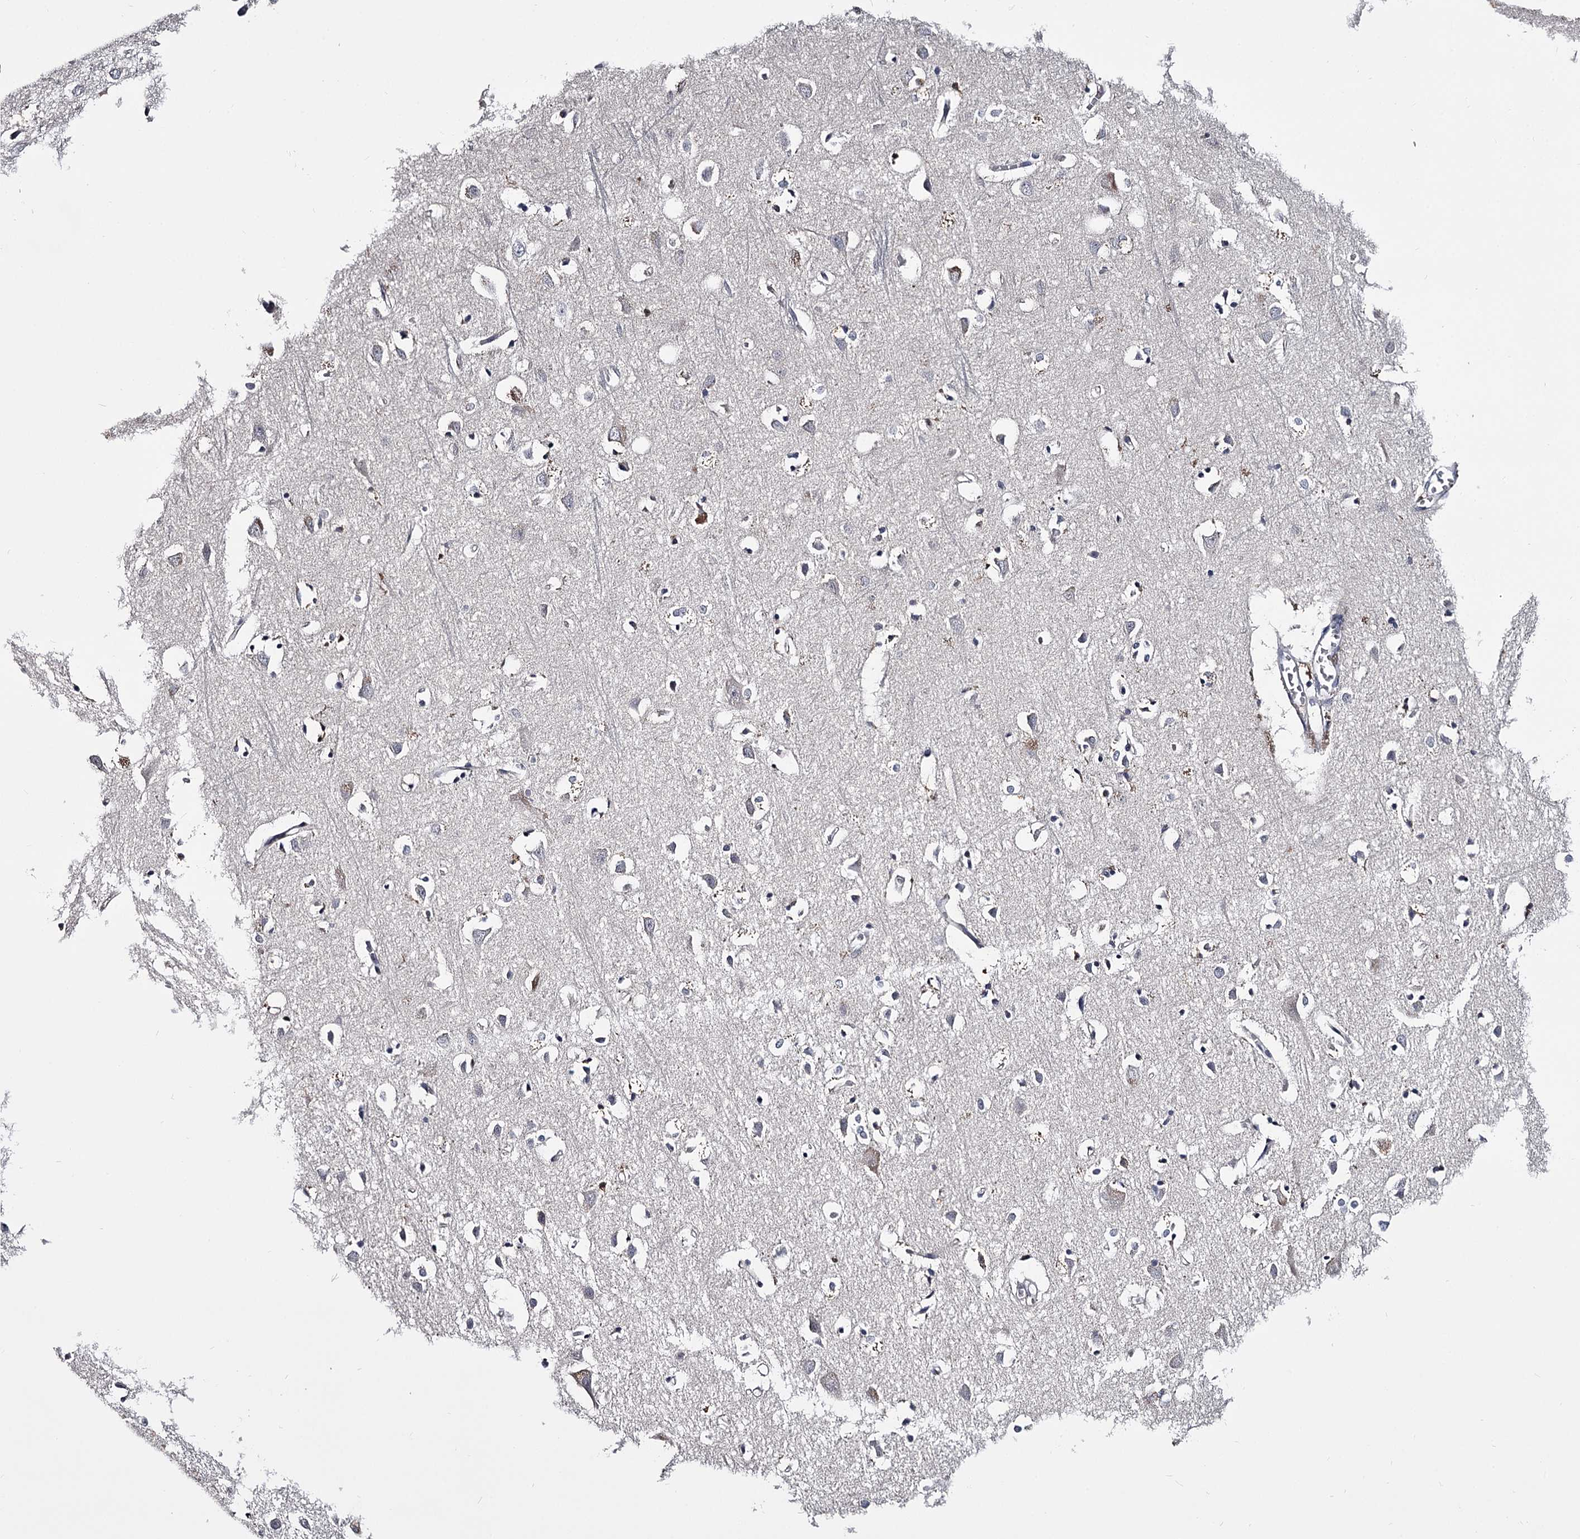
{"staining": {"intensity": "negative", "quantity": "none", "location": "none"}, "tissue": "cerebral cortex", "cell_type": "Endothelial cells", "image_type": "normal", "snomed": [{"axis": "morphology", "description": "Normal tissue, NOS"}, {"axis": "topography", "description": "Cerebral cortex"}], "caption": "High power microscopy photomicrograph of an immunohistochemistry (IHC) image of normal cerebral cortex, revealing no significant staining in endothelial cells.", "gene": "GSTO1", "patient": {"sex": "female", "age": 64}}